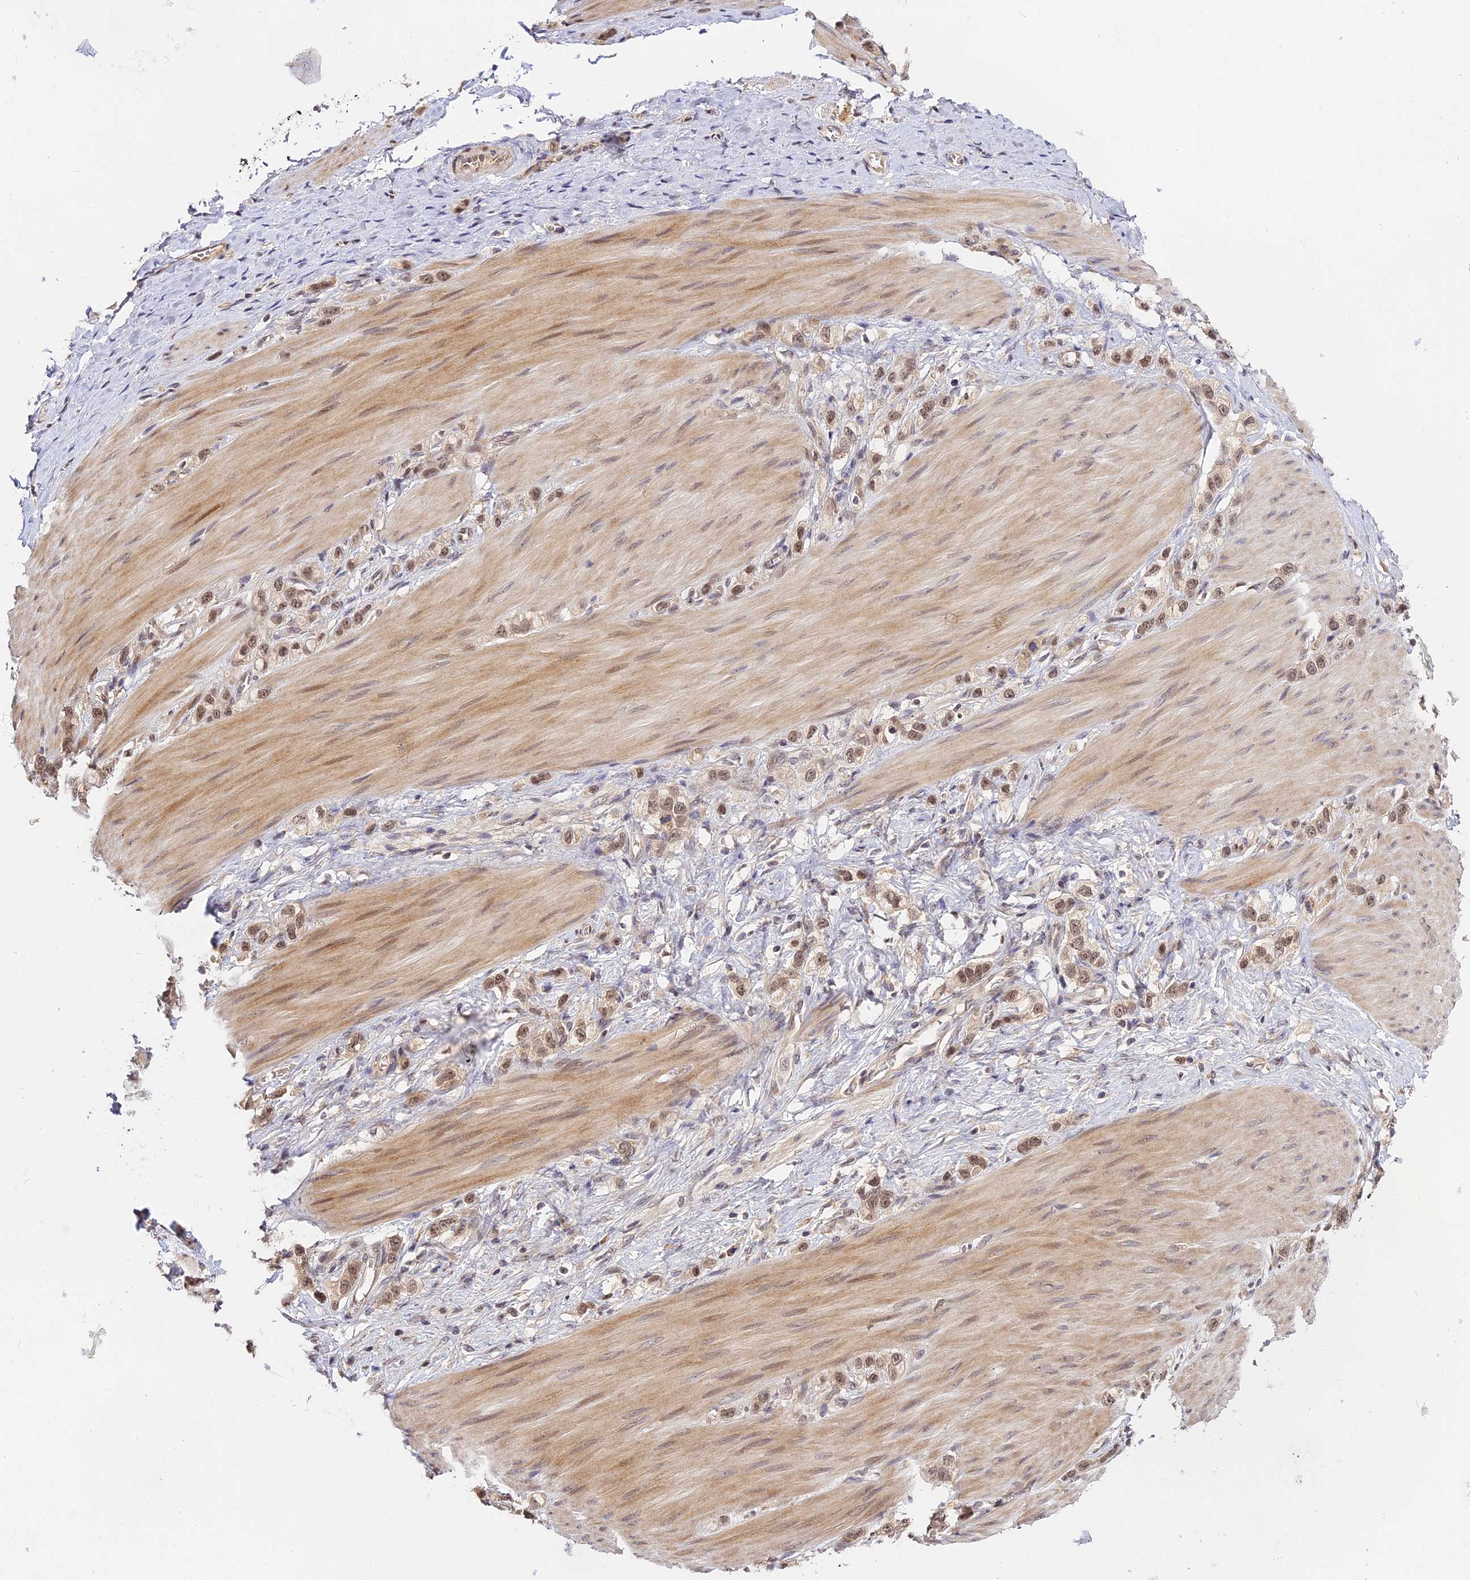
{"staining": {"intensity": "weak", "quantity": ">75%", "location": "nuclear"}, "tissue": "stomach cancer", "cell_type": "Tumor cells", "image_type": "cancer", "snomed": [{"axis": "morphology", "description": "Adenocarcinoma, NOS"}, {"axis": "topography", "description": "Stomach"}], "caption": "Tumor cells exhibit low levels of weak nuclear positivity in about >75% of cells in stomach cancer (adenocarcinoma). The staining is performed using DAB (3,3'-diaminobenzidine) brown chromogen to label protein expression. The nuclei are counter-stained blue using hematoxylin.", "gene": "IMPACT", "patient": {"sex": "female", "age": 65}}